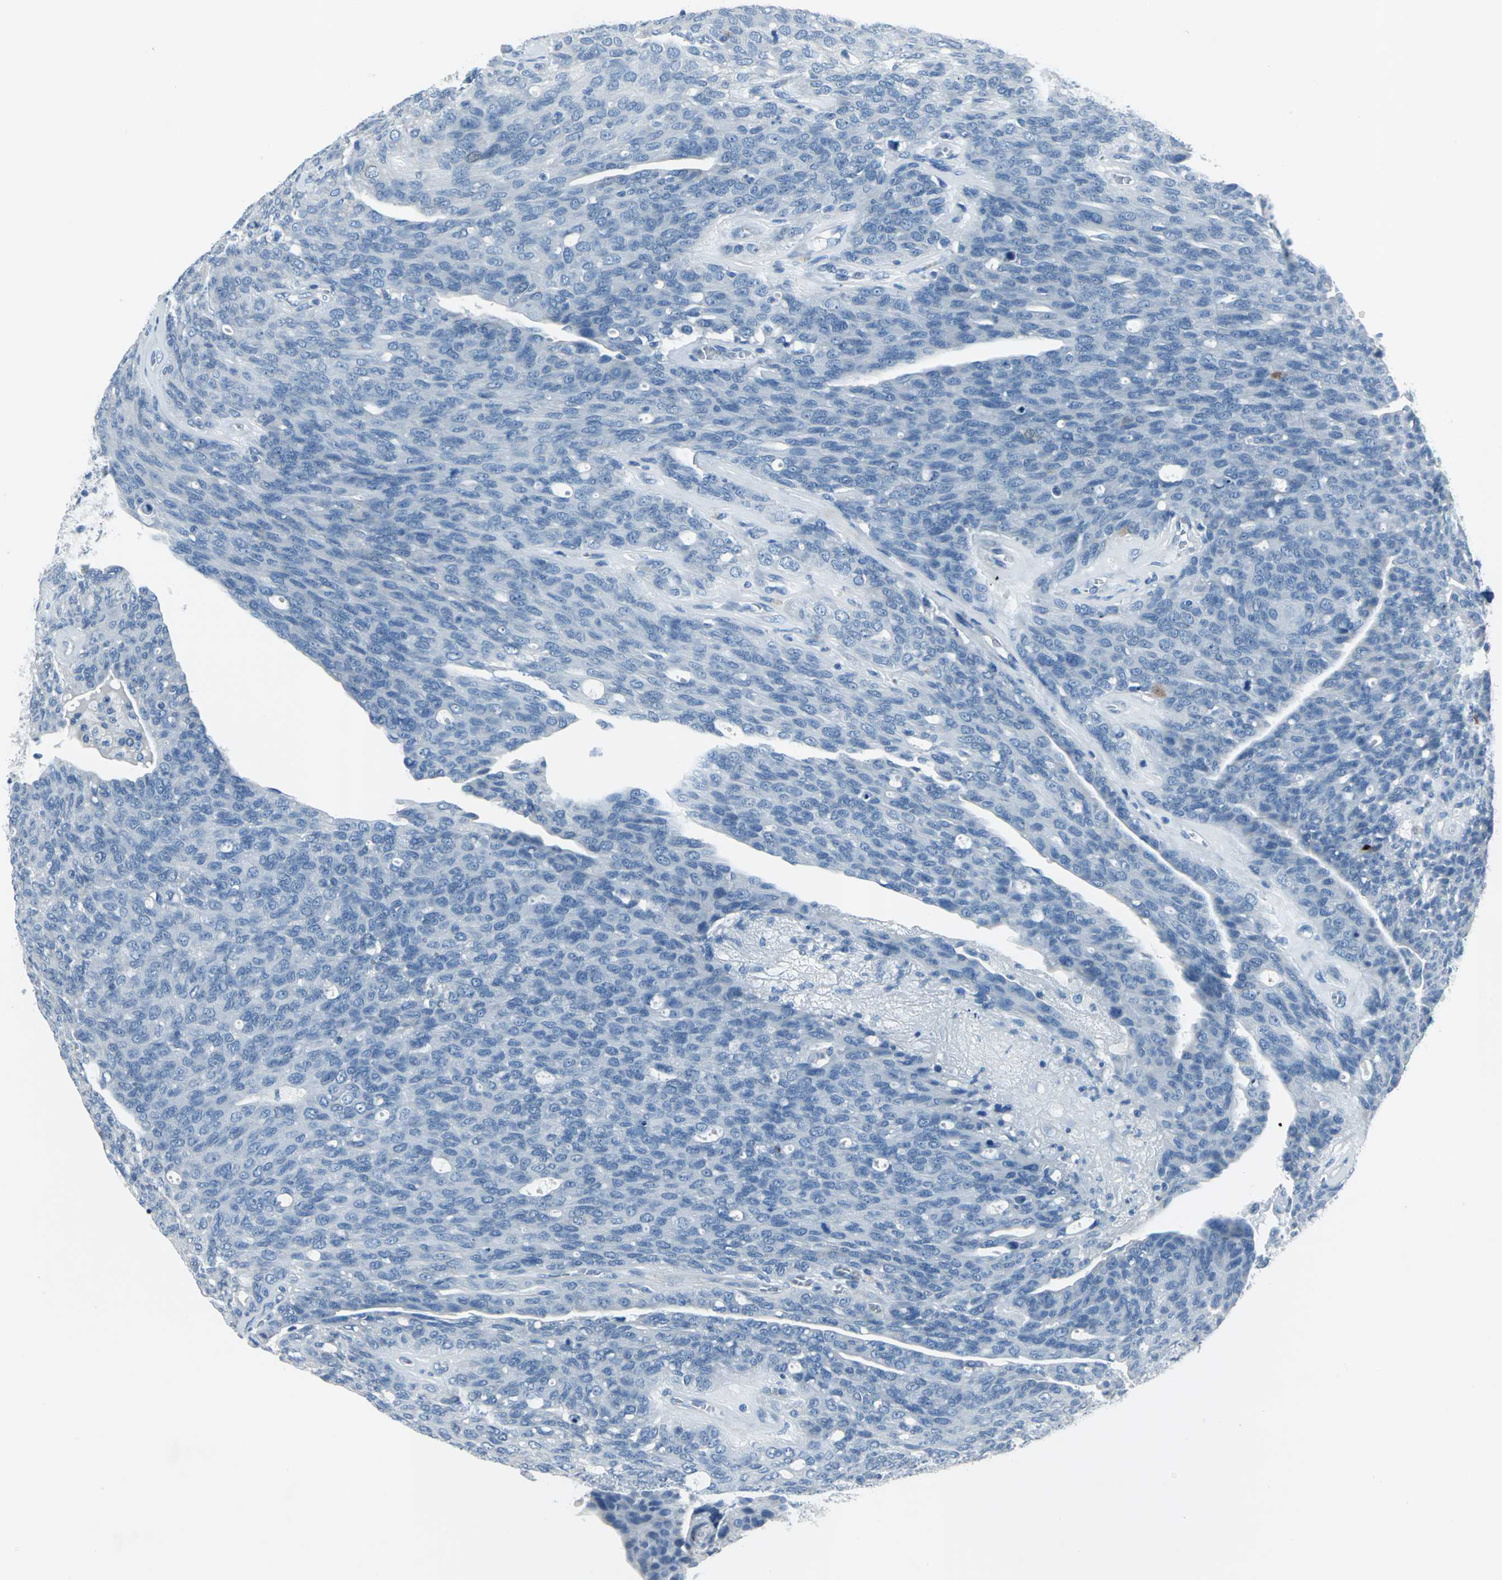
{"staining": {"intensity": "negative", "quantity": "none", "location": "none"}, "tissue": "ovarian cancer", "cell_type": "Tumor cells", "image_type": "cancer", "snomed": [{"axis": "morphology", "description": "Carcinoma, endometroid"}, {"axis": "topography", "description": "Ovary"}], "caption": "DAB immunohistochemical staining of endometroid carcinoma (ovarian) displays no significant positivity in tumor cells.", "gene": "DNAI2", "patient": {"sex": "female", "age": 60}}